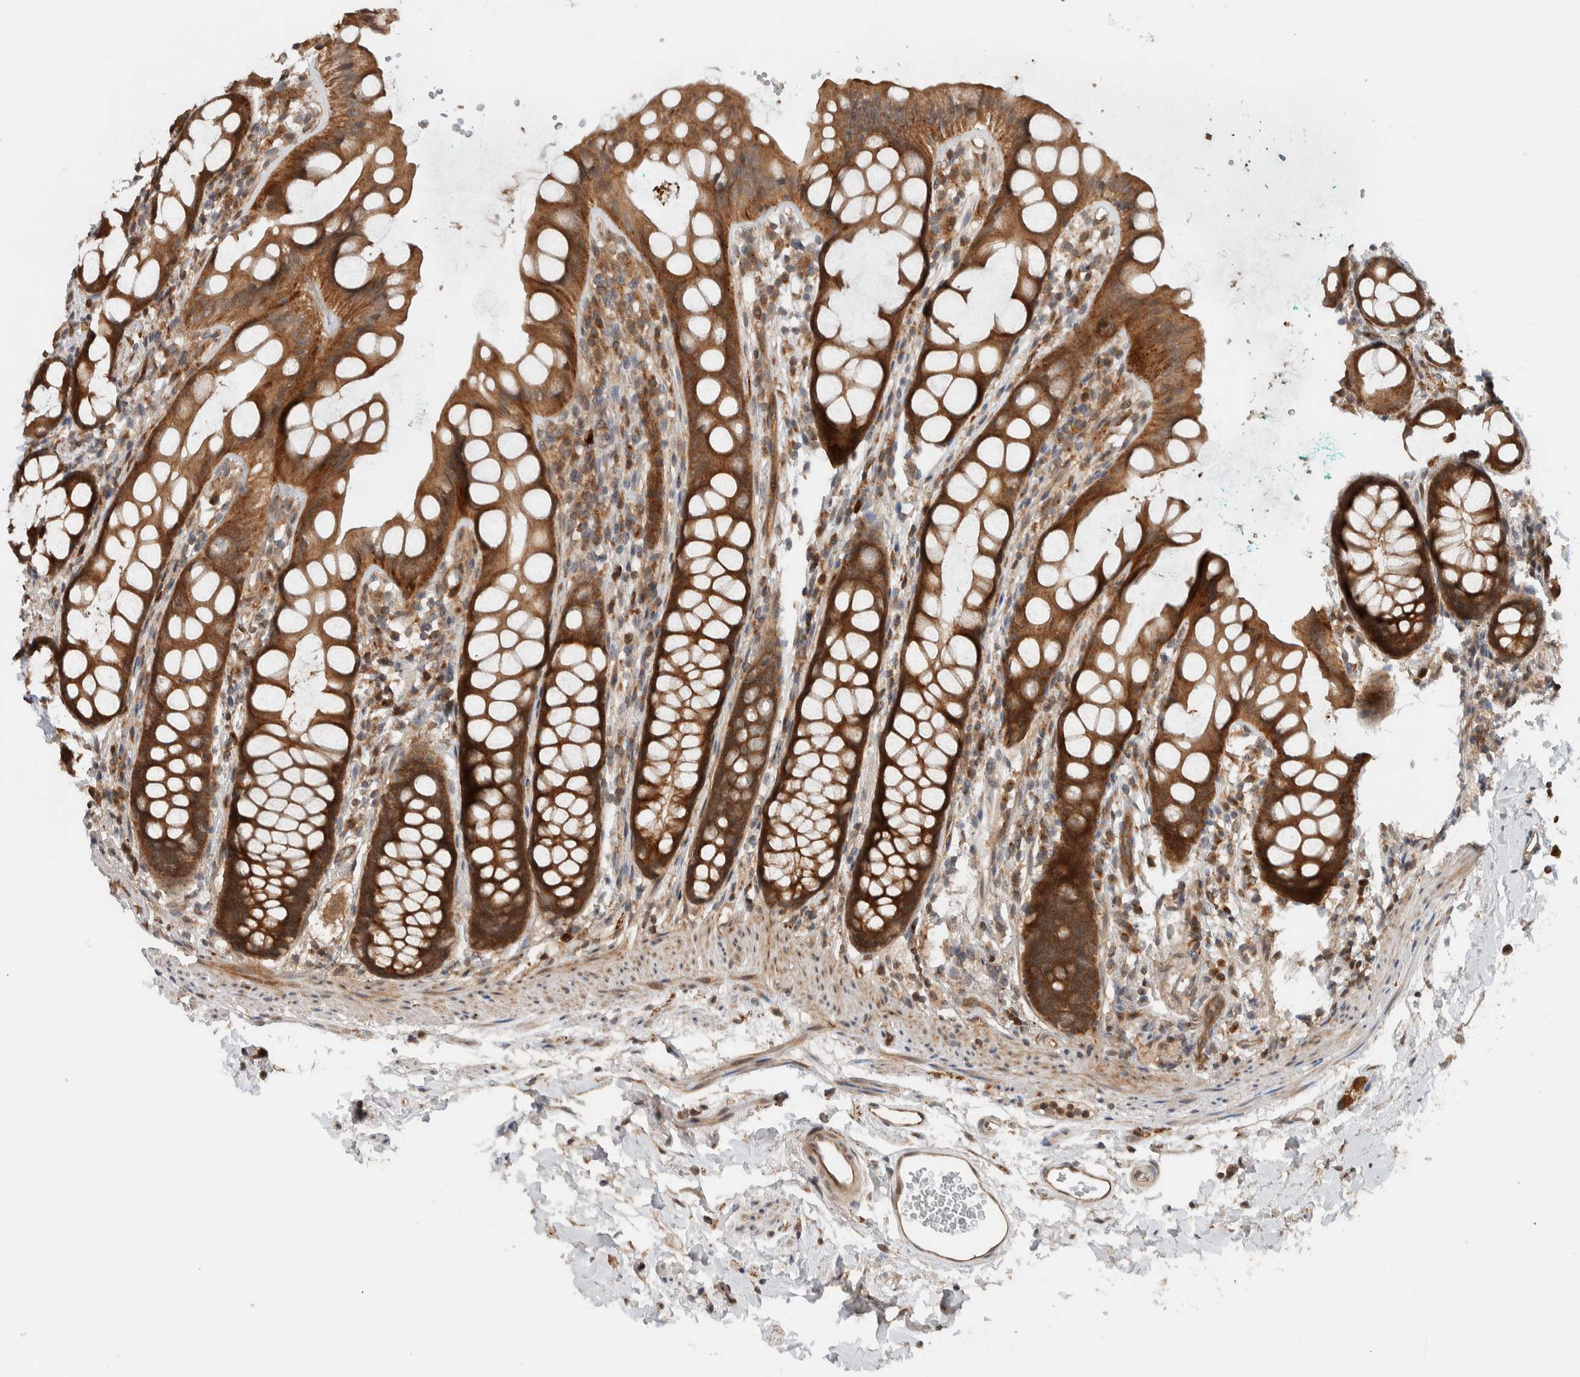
{"staining": {"intensity": "strong", "quantity": ">75%", "location": "cytoplasmic/membranous"}, "tissue": "rectum", "cell_type": "Glandular cells", "image_type": "normal", "snomed": [{"axis": "morphology", "description": "Normal tissue, NOS"}, {"axis": "topography", "description": "Rectum"}], "caption": "Glandular cells demonstrate high levels of strong cytoplasmic/membranous positivity in approximately >75% of cells in benign human rectum. The staining is performed using DAB (3,3'-diaminobenzidine) brown chromogen to label protein expression. The nuclei are counter-stained blue using hematoxylin.", "gene": "KLHL6", "patient": {"sex": "female", "age": 65}}